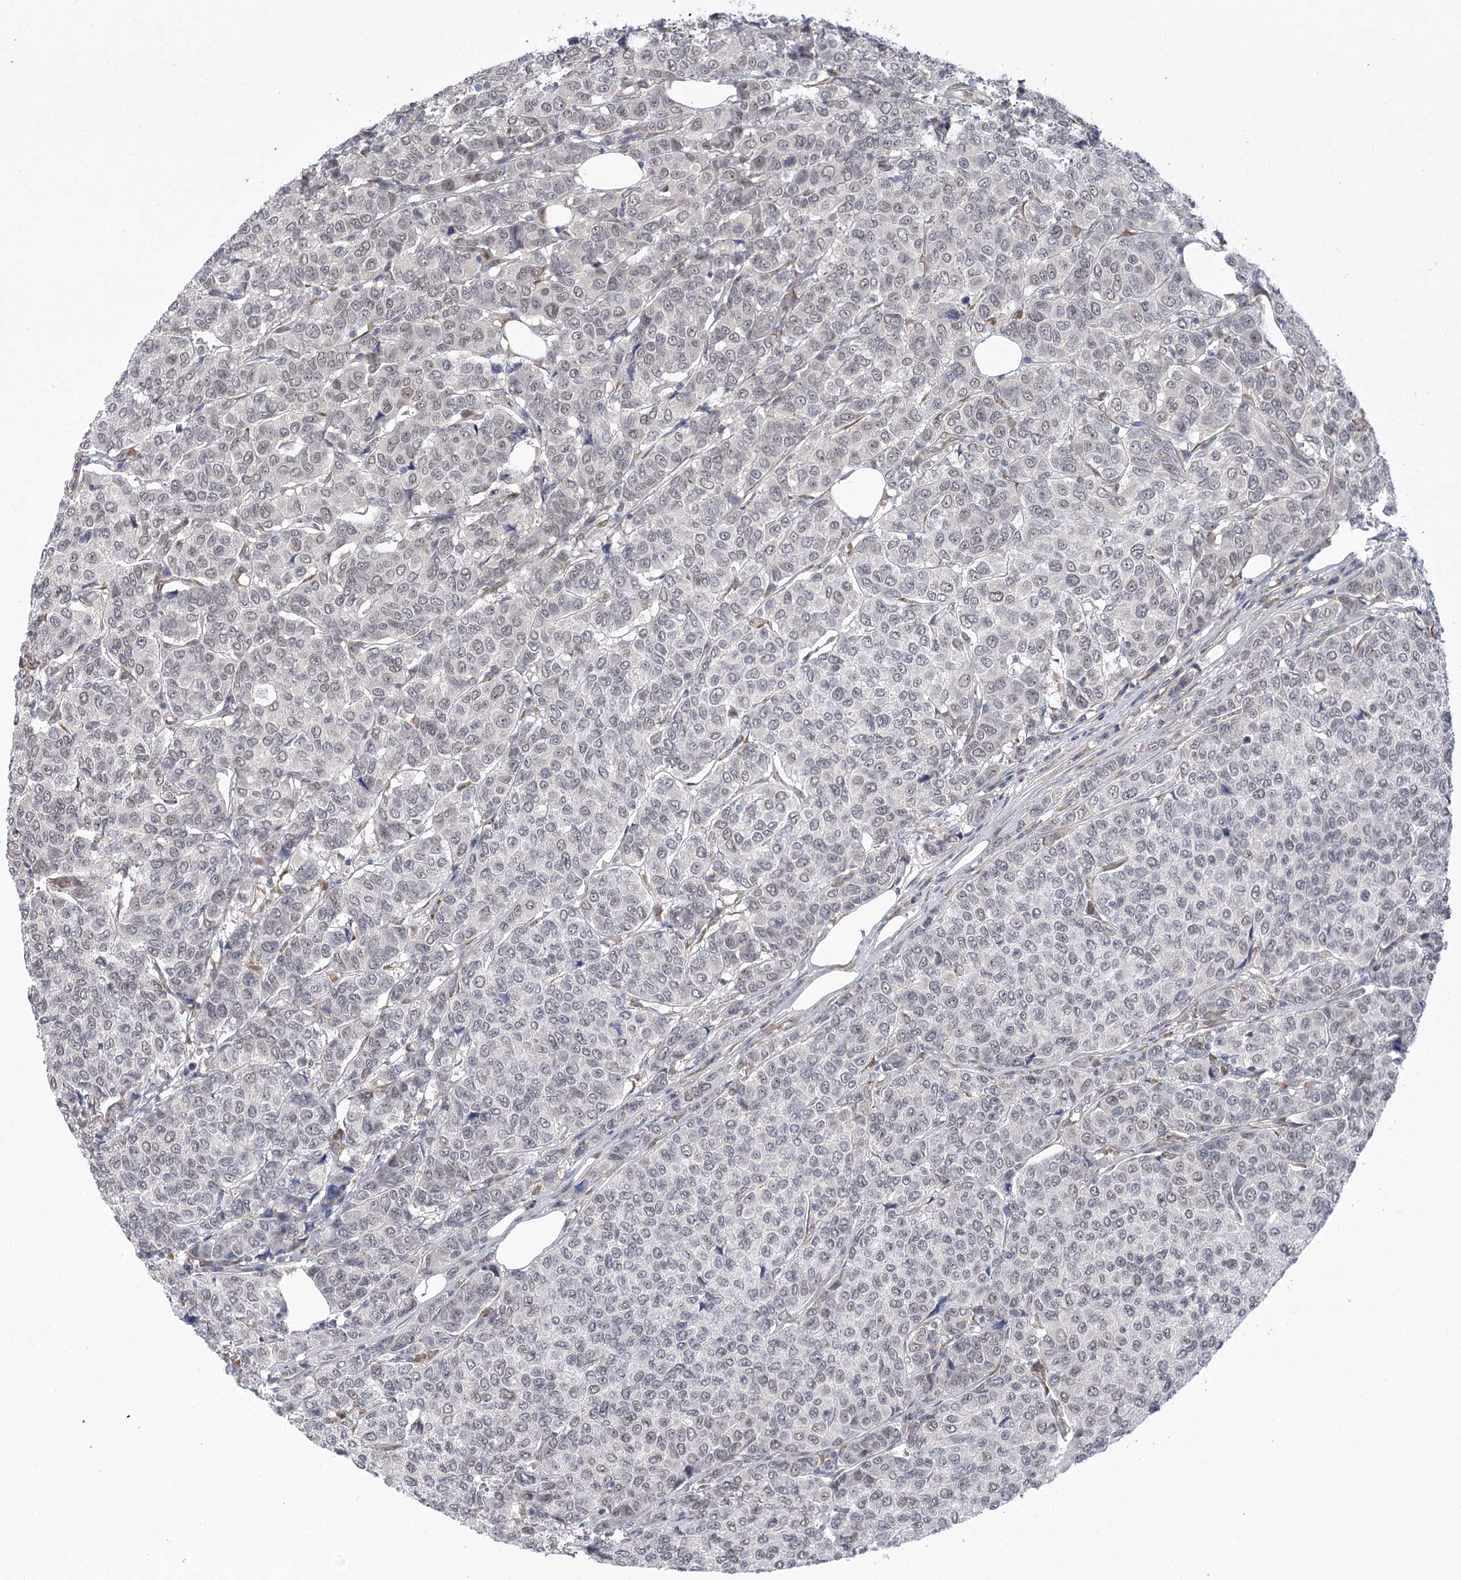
{"staining": {"intensity": "negative", "quantity": "none", "location": "none"}, "tissue": "breast cancer", "cell_type": "Tumor cells", "image_type": "cancer", "snomed": [{"axis": "morphology", "description": "Duct carcinoma"}, {"axis": "topography", "description": "Breast"}], "caption": "Human breast infiltrating ductal carcinoma stained for a protein using immunohistochemistry (IHC) exhibits no positivity in tumor cells.", "gene": "MED28", "patient": {"sex": "female", "age": 55}}